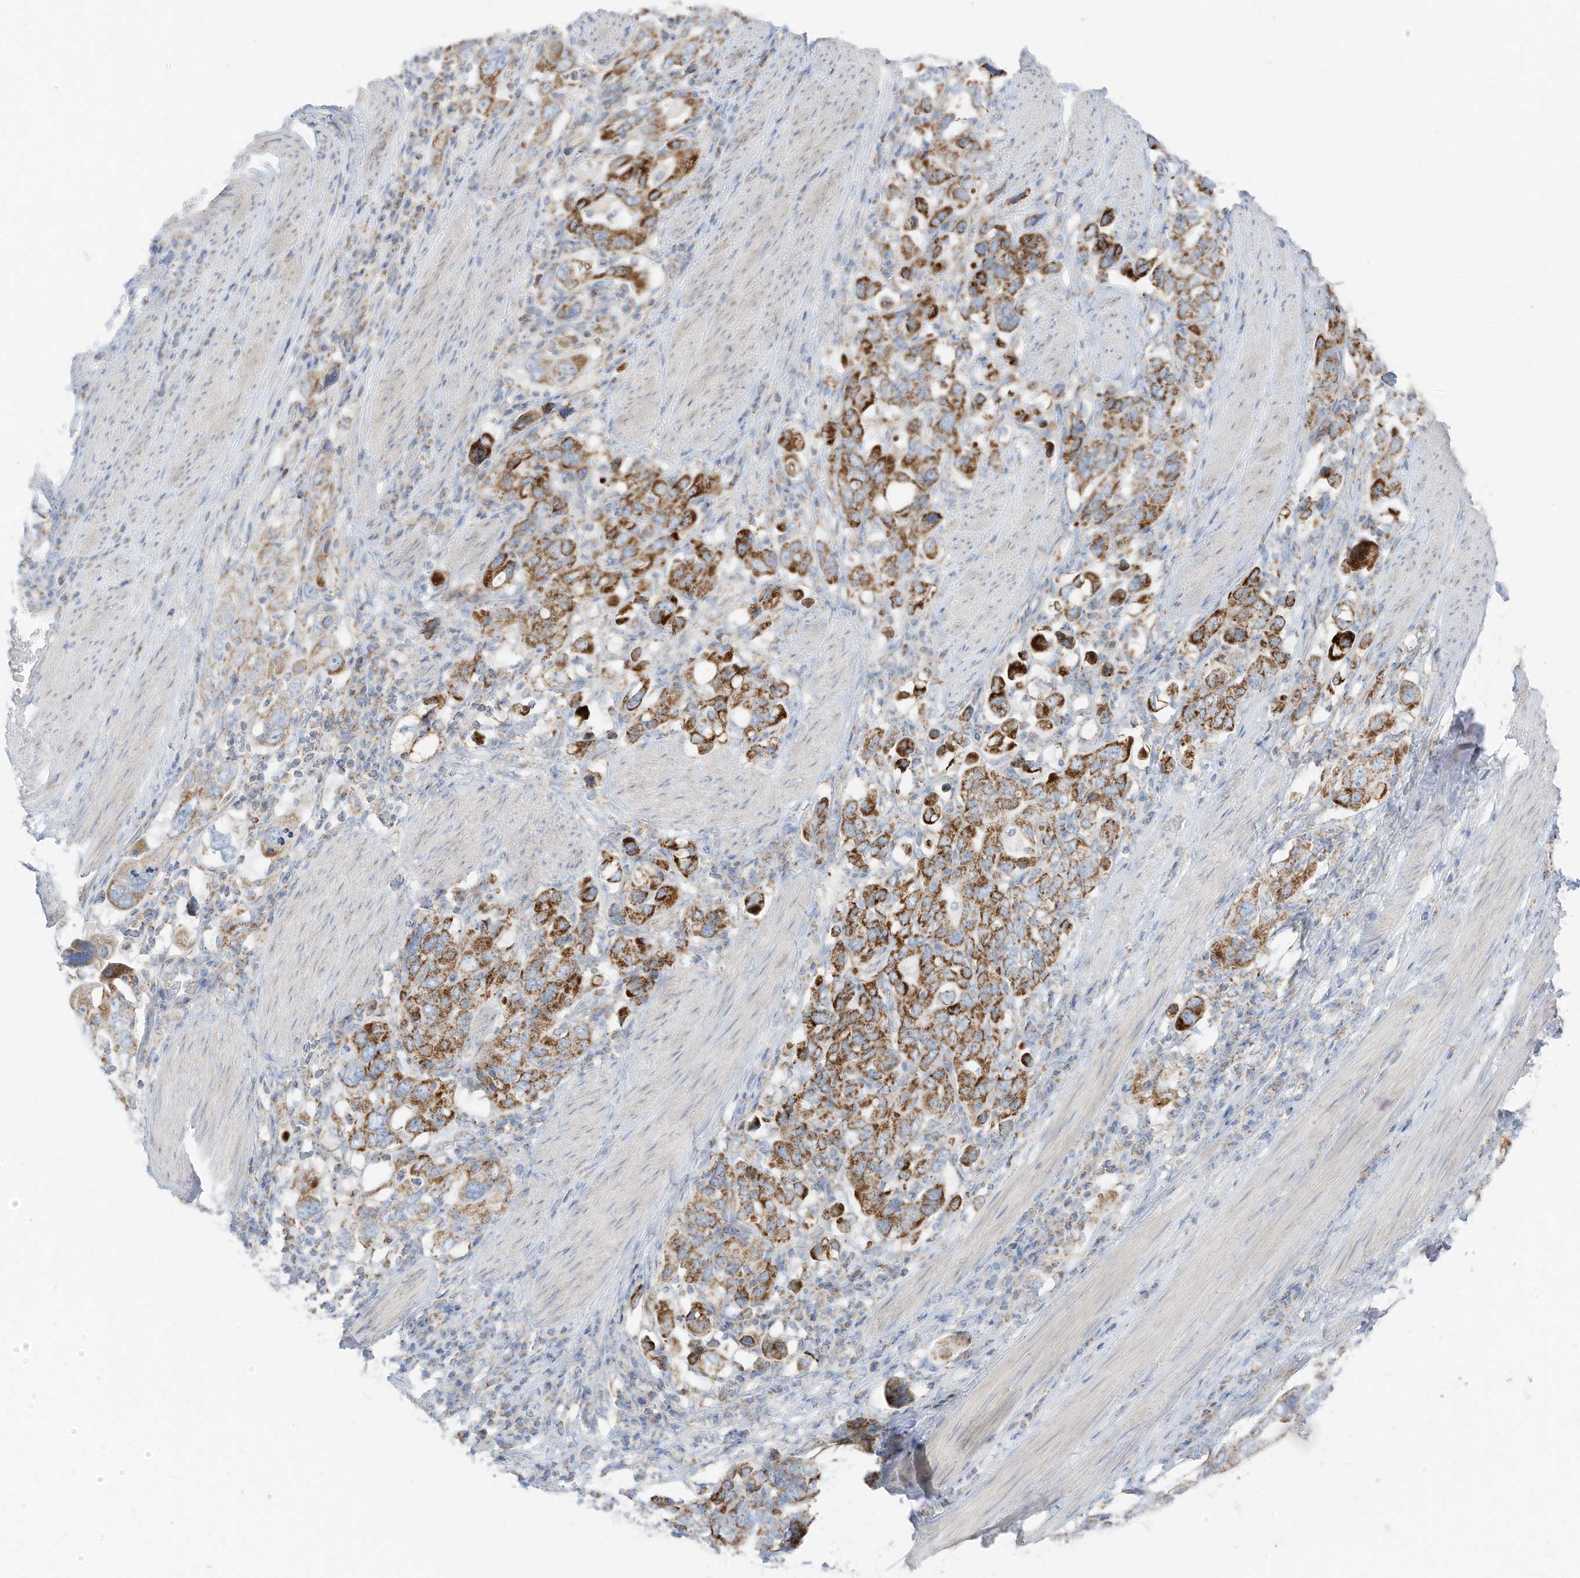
{"staining": {"intensity": "strong", "quantity": ">75%", "location": "cytoplasmic/membranous"}, "tissue": "stomach cancer", "cell_type": "Tumor cells", "image_type": "cancer", "snomed": [{"axis": "morphology", "description": "Adenocarcinoma, NOS"}, {"axis": "topography", "description": "Stomach, upper"}], "caption": "Human stomach cancer stained with a protein marker exhibits strong staining in tumor cells.", "gene": "ETHE1", "patient": {"sex": "male", "age": 62}}